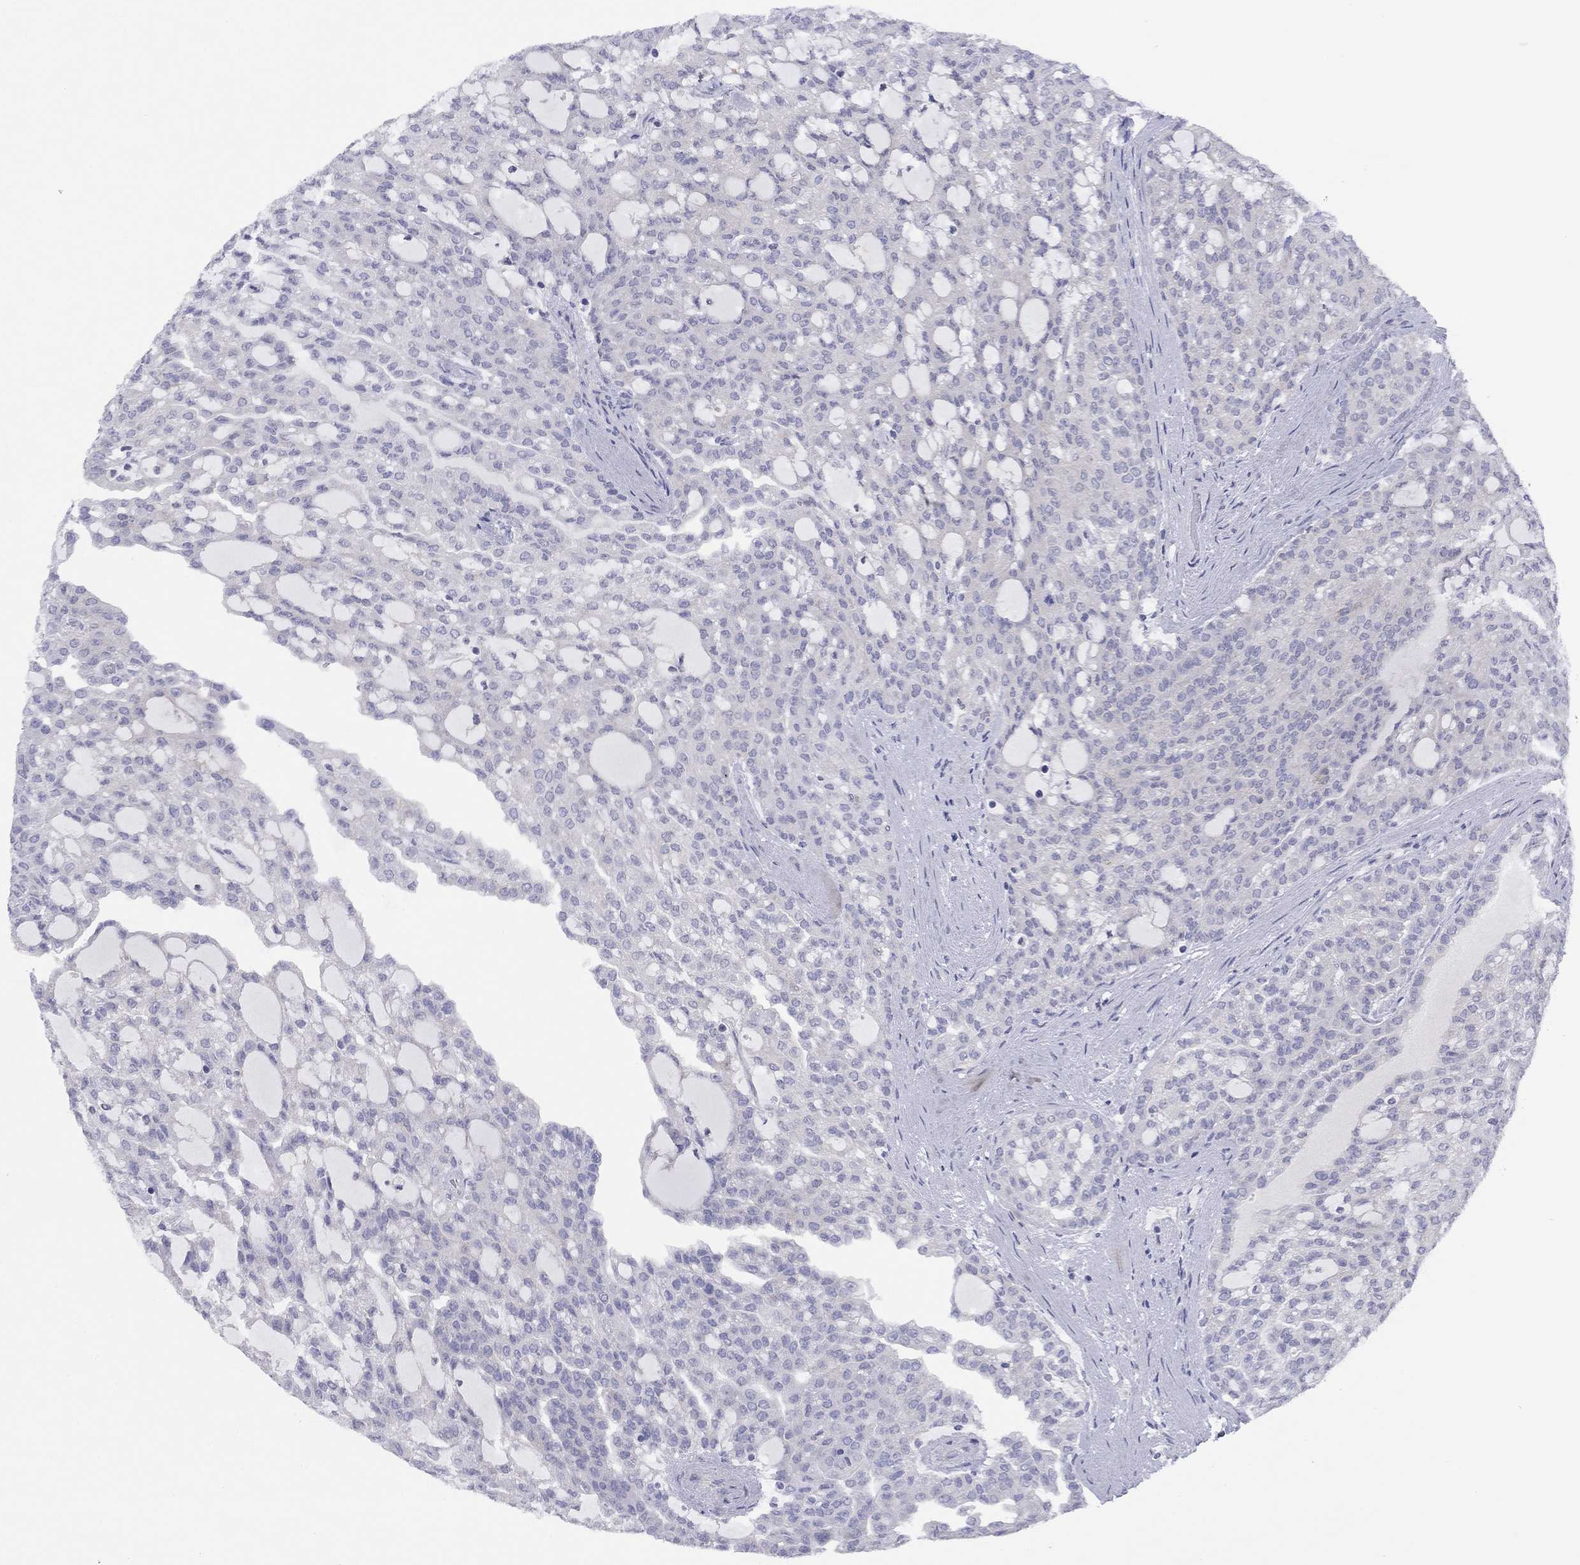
{"staining": {"intensity": "negative", "quantity": "none", "location": "none"}, "tissue": "renal cancer", "cell_type": "Tumor cells", "image_type": "cancer", "snomed": [{"axis": "morphology", "description": "Adenocarcinoma, NOS"}, {"axis": "topography", "description": "Kidney"}], "caption": "Tumor cells show no significant staining in renal cancer.", "gene": "CYP2B6", "patient": {"sex": "male", "age": 63}}